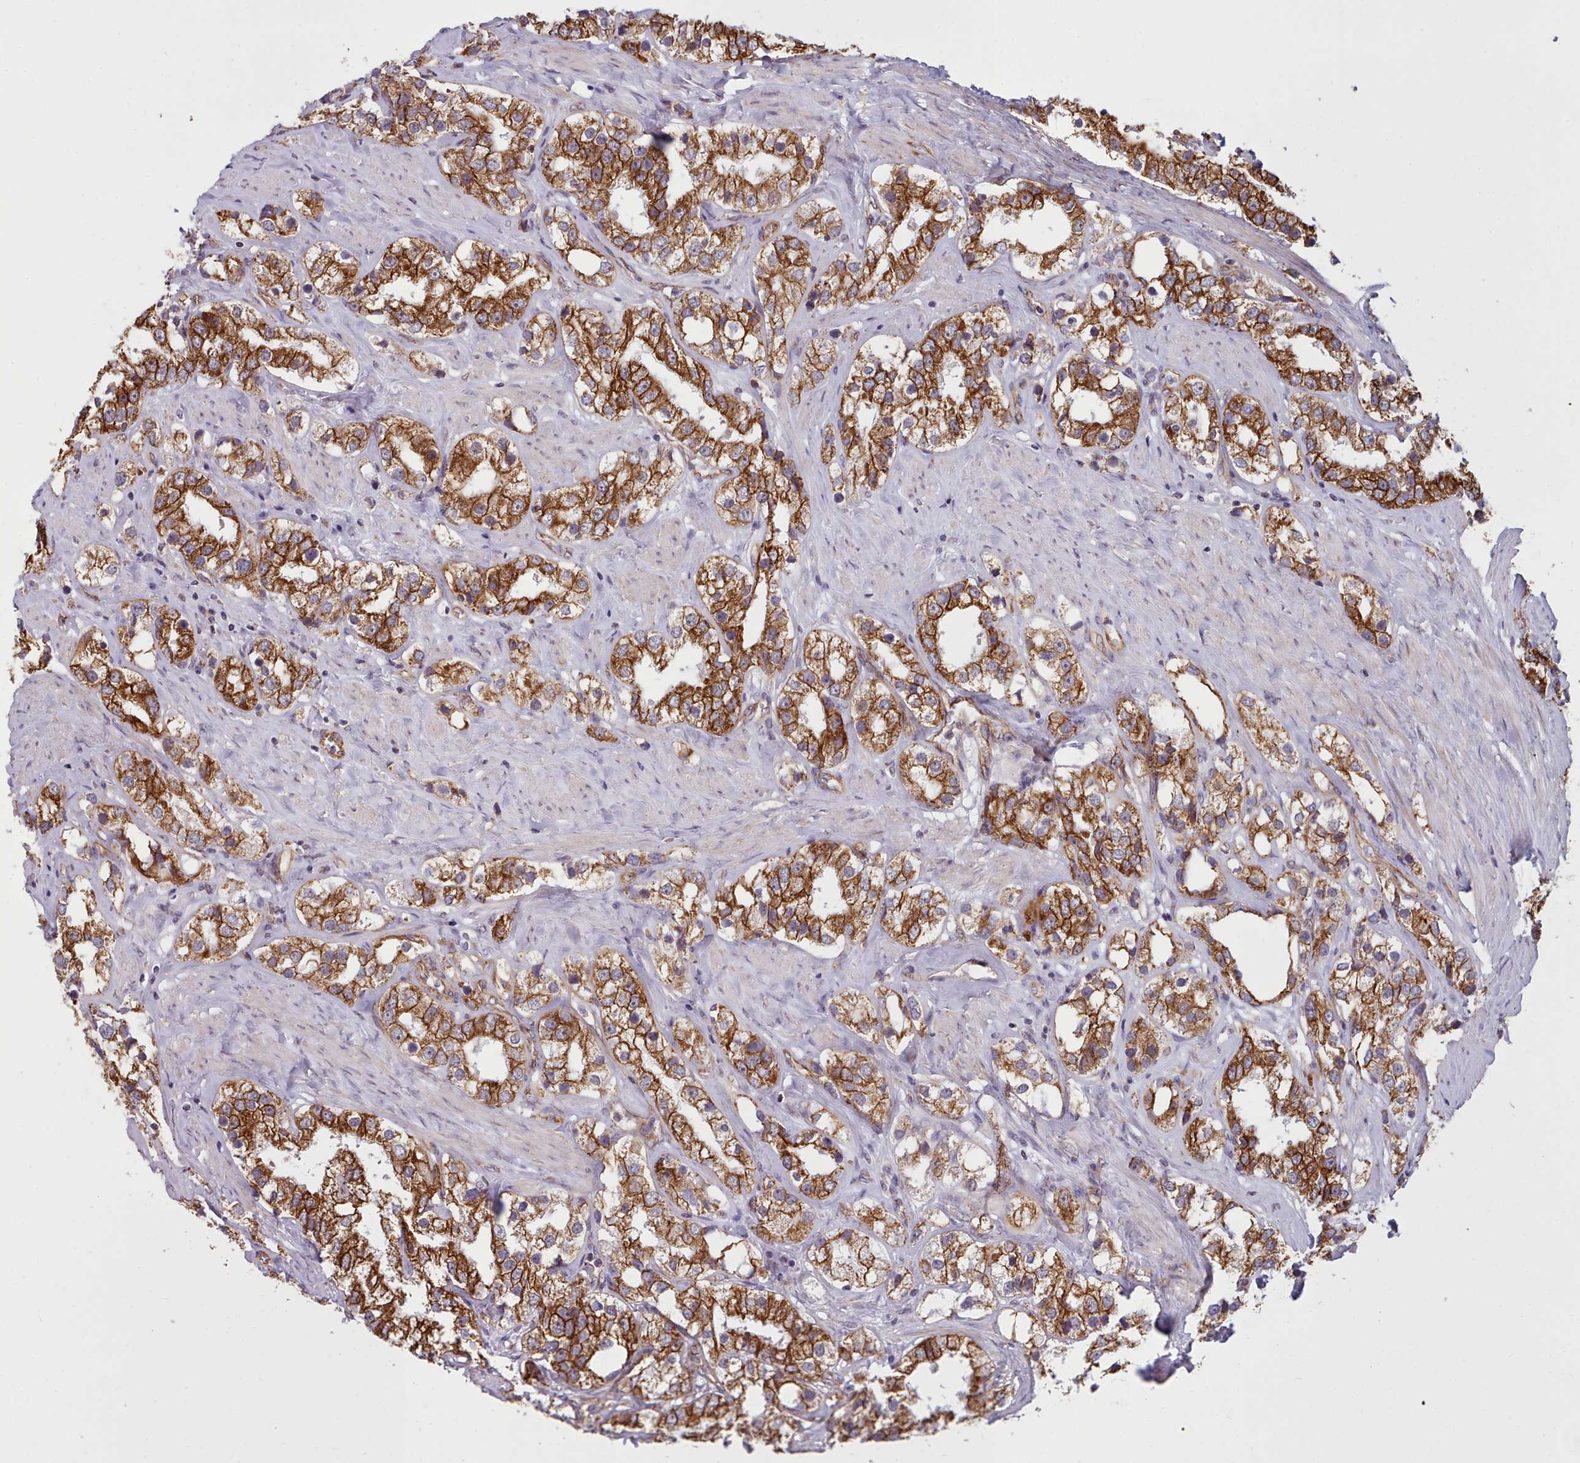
{"staining": {"intensity": "strong", "quantity": ">75%", "location": "cytoplasmic/membranous"}, "tissue": "prostate cancer", "cell_type": "Tumor cells", "image_type": "cancer", "snomed": [{"axis": "morphology", "description": "Adenocarcinoma, NOS"}, {"axis": "topography", "description": "Prostate"}], "caption": "This photomicrograph exhibits IHC staining of adenocarcinoma (prostate), with high strong cytoplasmic/membranous positivity in about >75% of tumor cells.", "gene": "MRPL46", "patient": {"sex": "male", "age": 79}}